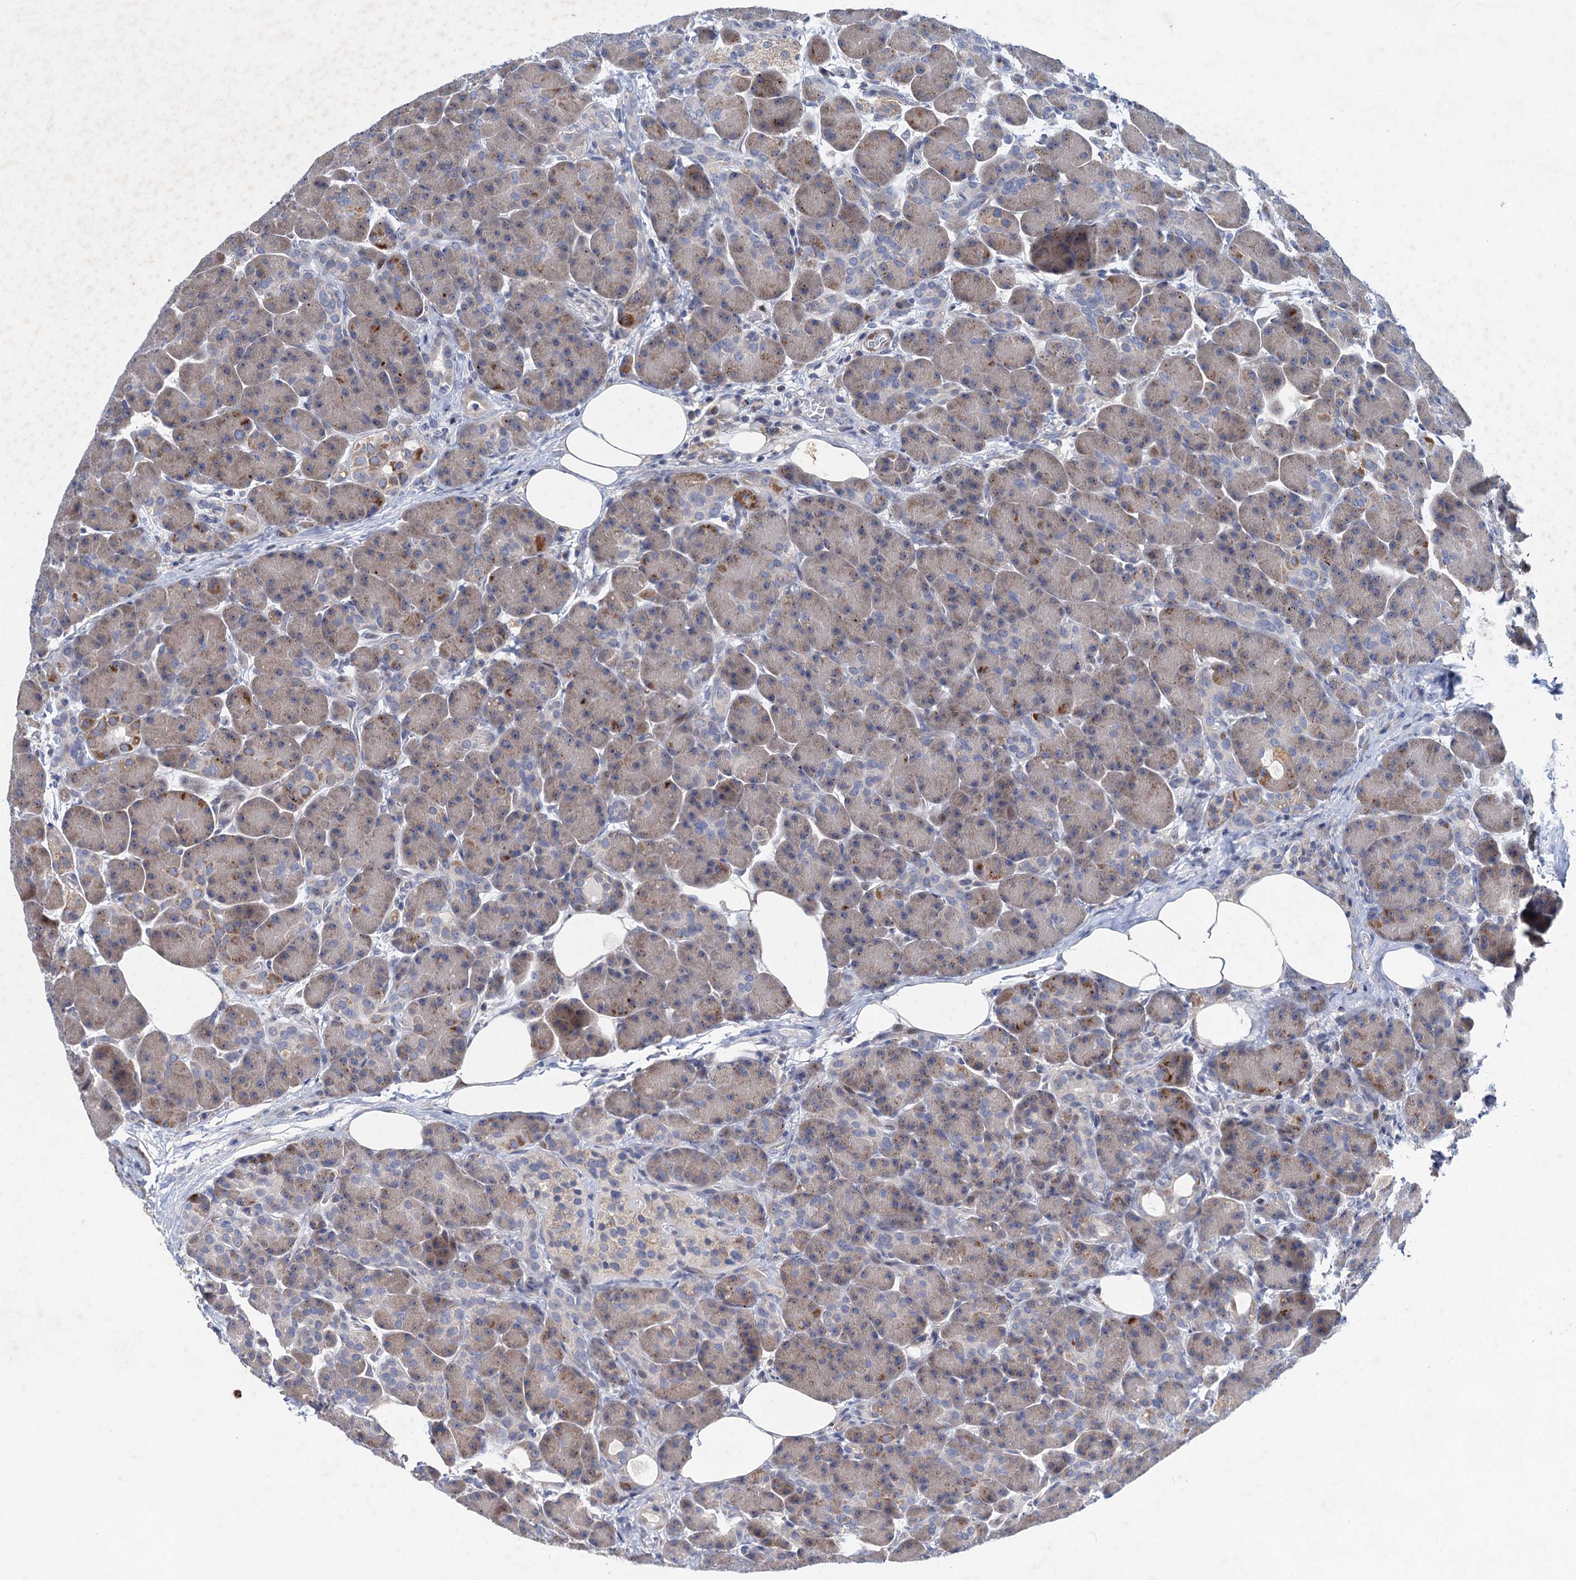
{"staining": {"intensity": "weak", "quantity": "25%-75%", "location": "cytoplasmic/membranous"}, "tissue": "pancreas", "cell_type": "Exocrine glandular cells", "image_type": "normal", "snomed": [{"axis": "morphology", "description": "Normal tissue, NOS"}, {"axis": "topography", "description": "Pancreas"}], "caption": "Protein analysis of unremarkable pancreas displays weak cytoplasmic/membranous staining in approximately 25%-75% of exocrine glandular cells. Ihc stains the protein of interest in brown and the nuclei are stained blue.", "gene": "ESYT3", "patient": {"sex": "male", "age": 63}}